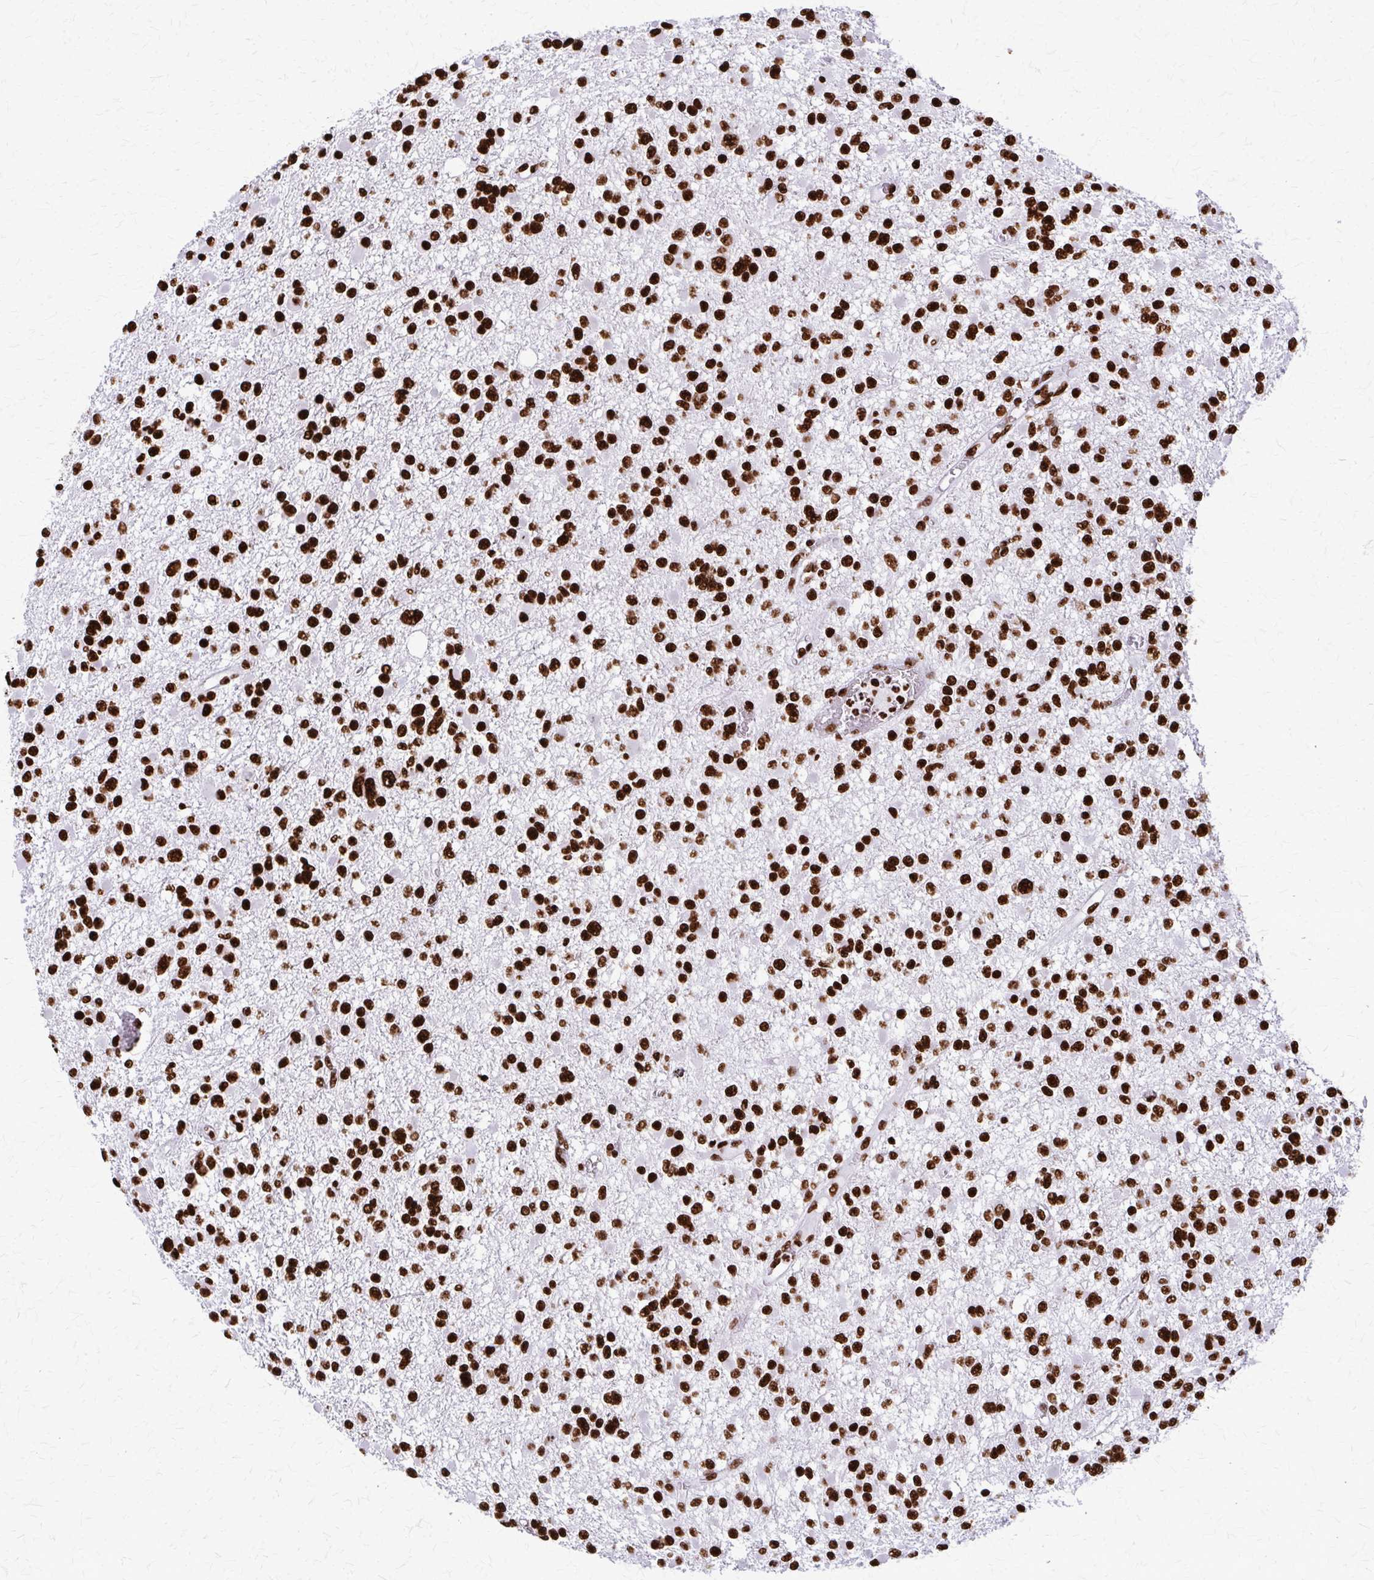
{"staining": {"intensity": "strong", "quantity": ">75%", "location": "nuclear"}, "tissue": "glioma", "cell_type": "Tumor cells", "image_type": "cancer", "snomed": [{"axis": "morphology", "description": "Glioma, malignant, Low grade"}, {"axis": "topography", "description": "Brain"}], "caption": "Immunohistochemistry (IHC) micrograph of neoplastic tissue: malignant glioma (low-grade) stained using immunohistochemistry exhibits high levels of strong protein expression localized specifically in the nuclear of tumor cells, appearing as a nuclear brown color.", "gene": "SFPQ", "patient": {"sex": "female", "age": 22}}